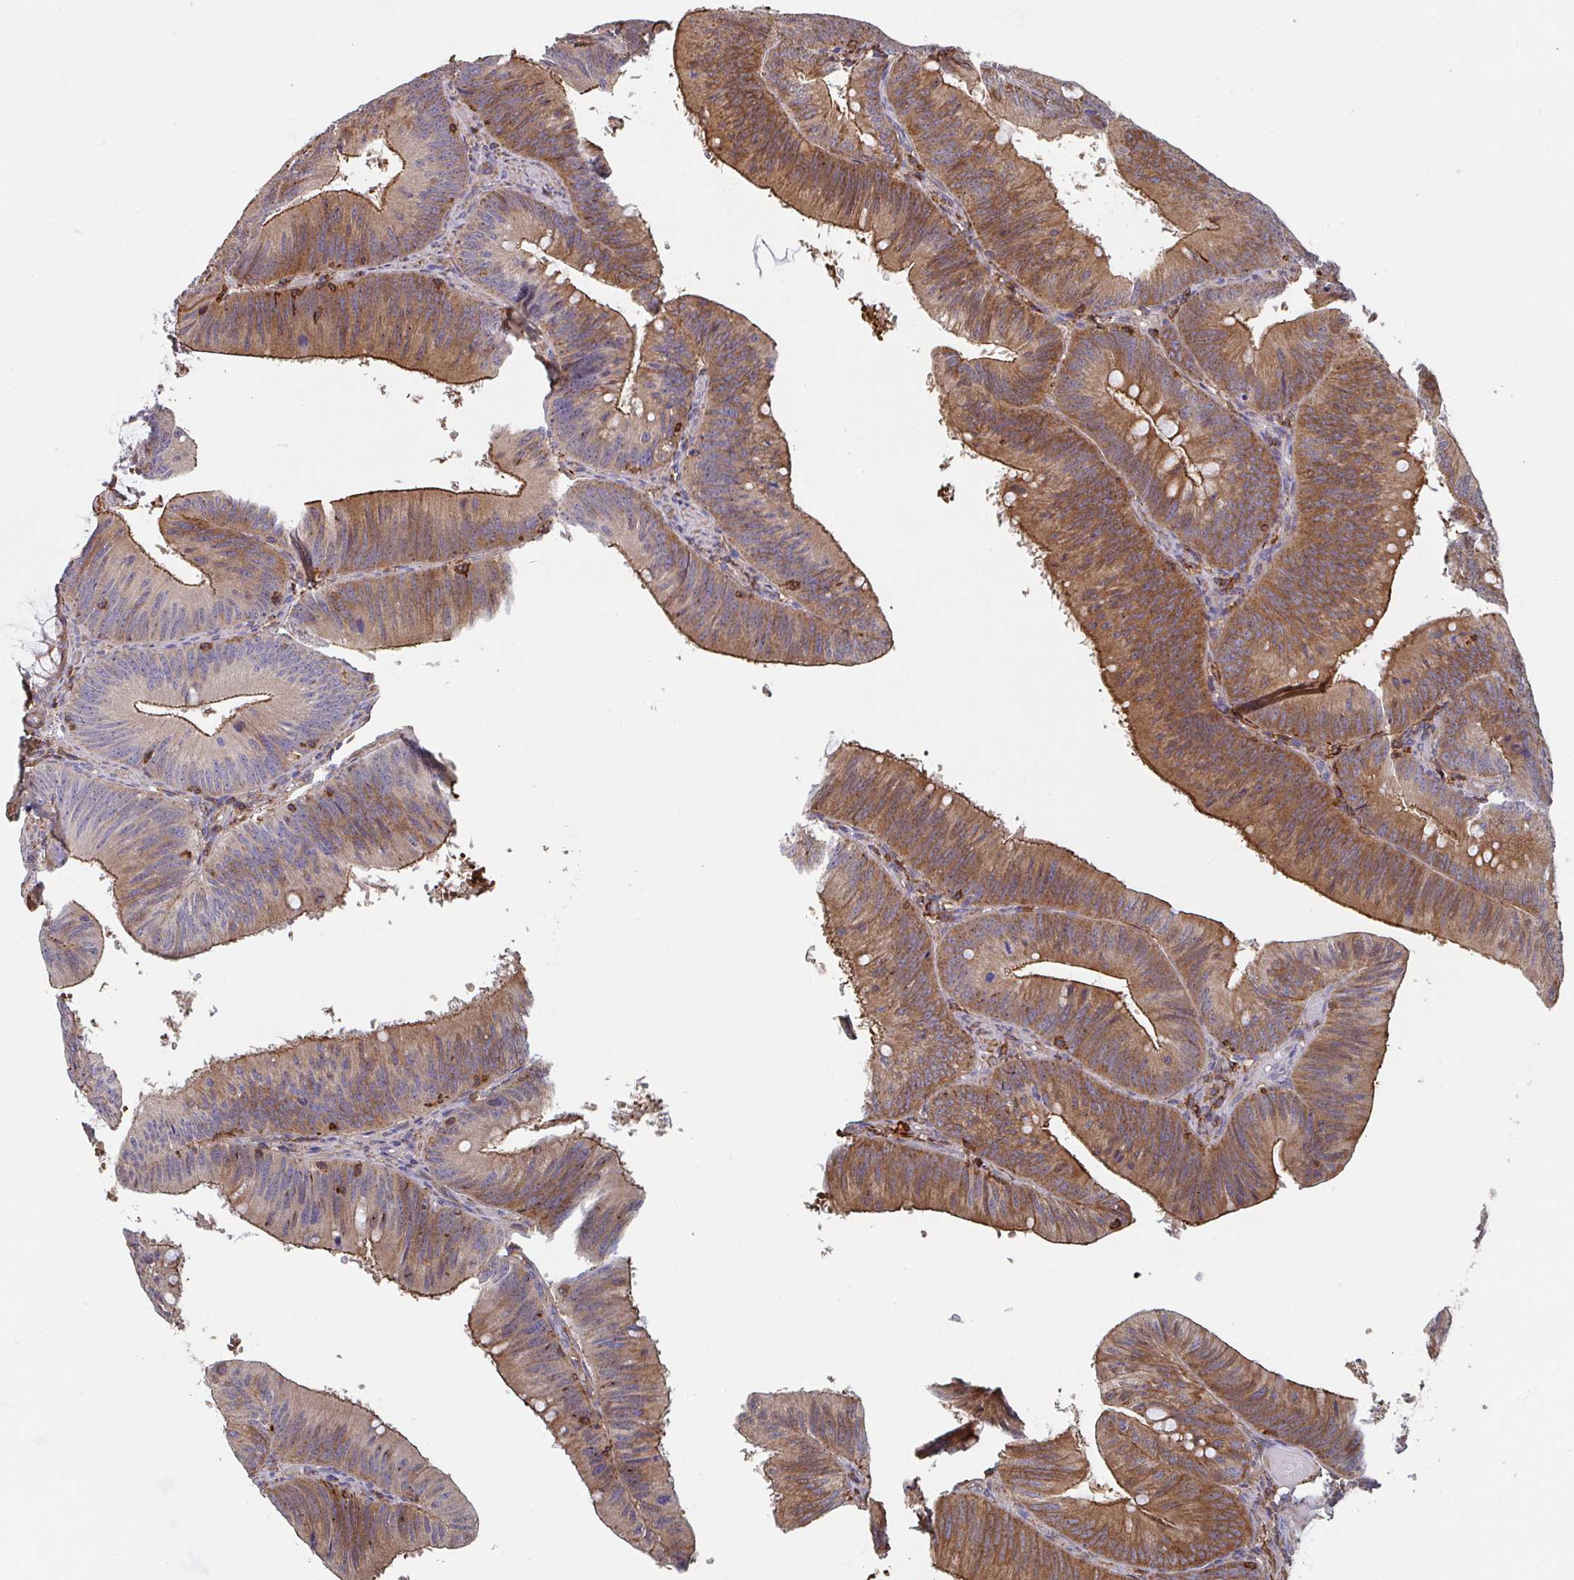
{"staining": {"intensity": "moderate", "quantity": ">75%", "location": "cytoplasmic/membranous"}, "tissue": "colorectal cancer", "cell_type": "Tumor cells", "image_type": "cancer", "snomed": [{"axis": "morphology", "description": "Adenocarcinoma, NOS"}, {"axis": "topography", "description": "Colon"}], "caption": "Brown immunohistochemical staining in human colorectal cancer reveals moderate cytoplasmic/membranous staining in about >75% of tumor cells.", "gene": "FZD2", "patient": {"sex": "male", "age": 84}}